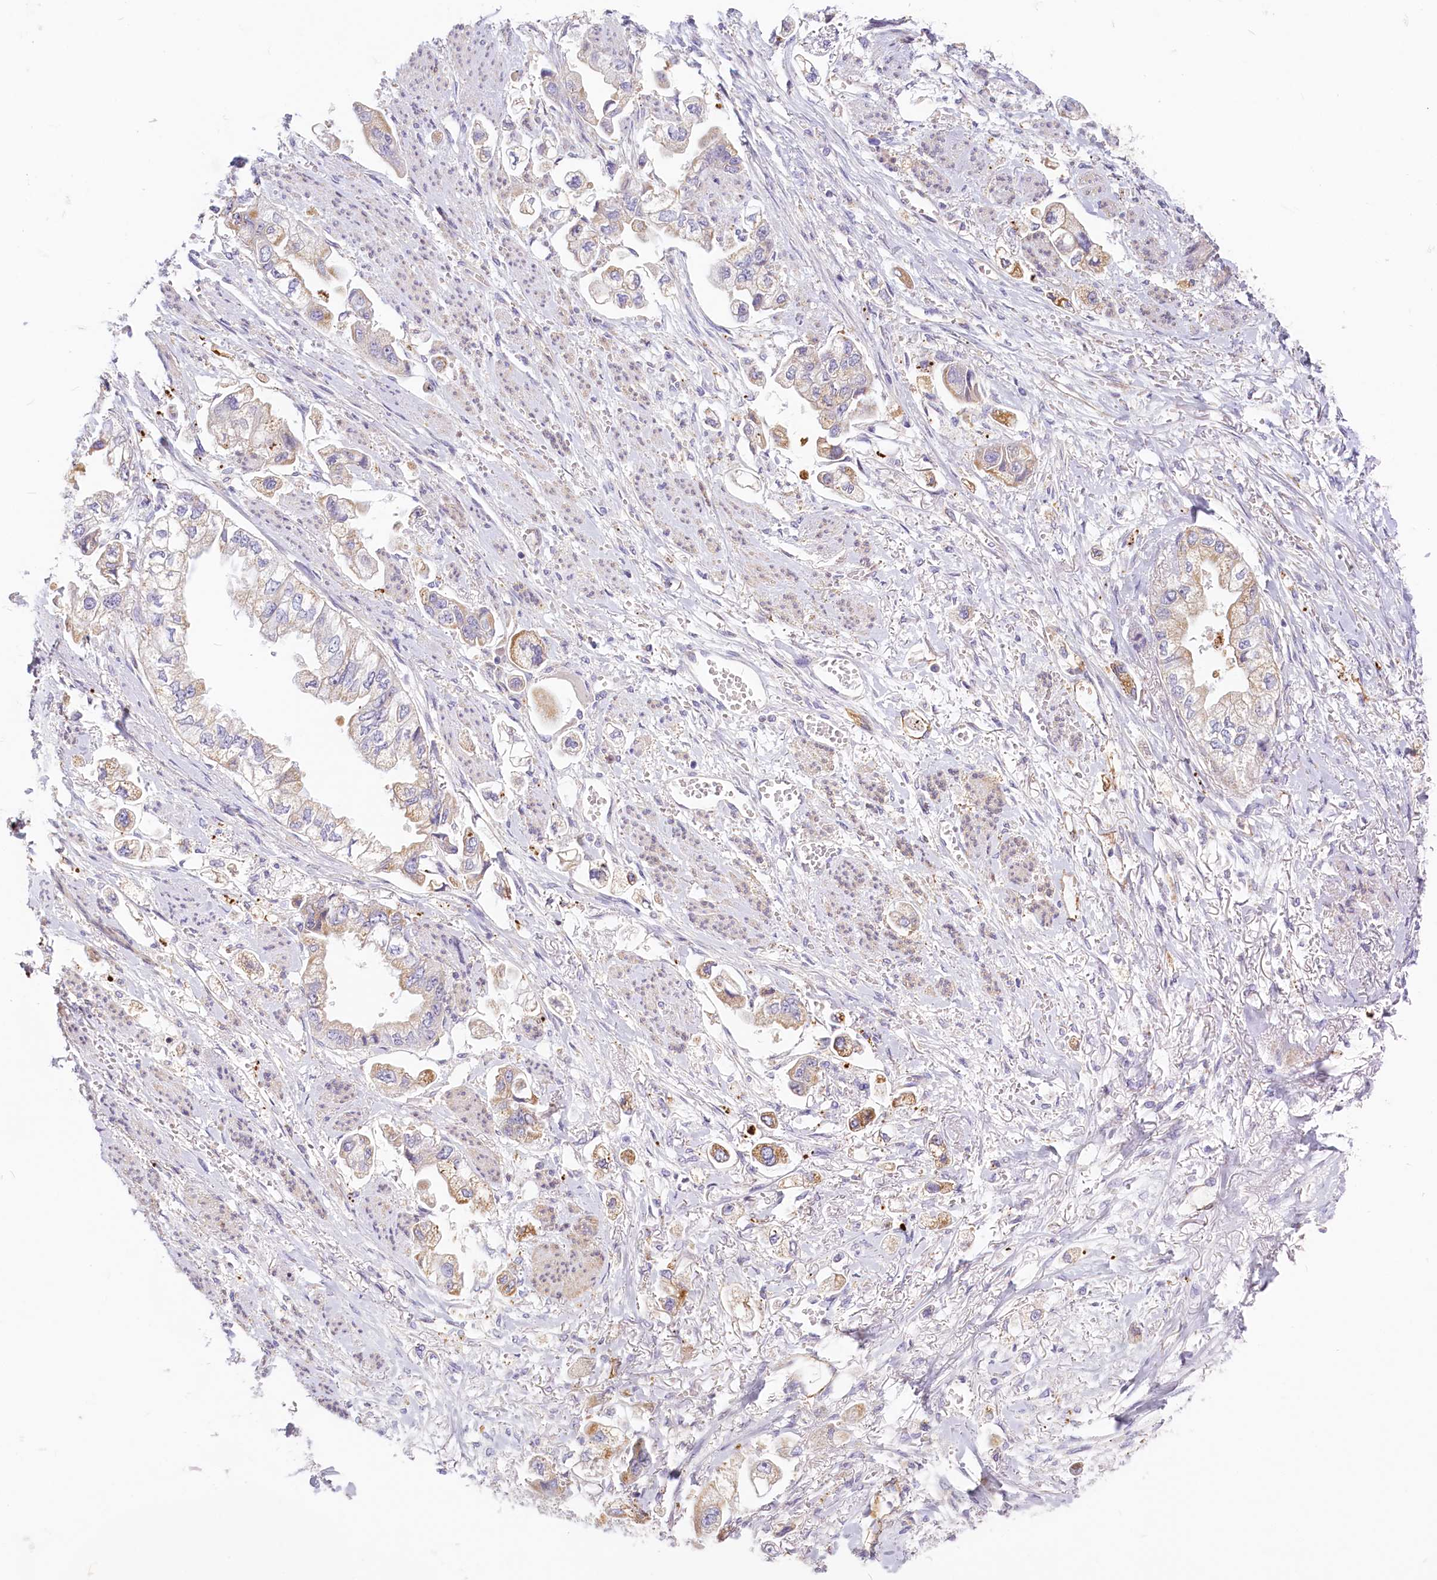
{"staining": {"intensity": "moderate", "quantity": "<25%", "location": "cytoplasmic/membranous"}, "tissue": "stomach cancer", "cell_type": "Tumor cells", "image_type": "cancer", "snomed": [{"axis": "morphology", "description": "Adenocarcinoma, NOS"}, {"axis": "topography", "description": "Stomach"}], "caption": "Tumor cells show low levels of moderate cytoplasmic/membranous positivity in approximately <25% of cells in stomach cancer (adenocarcinoma).", "gene": "LMOD3", "patient": {"sex": "male", "age": 62}}